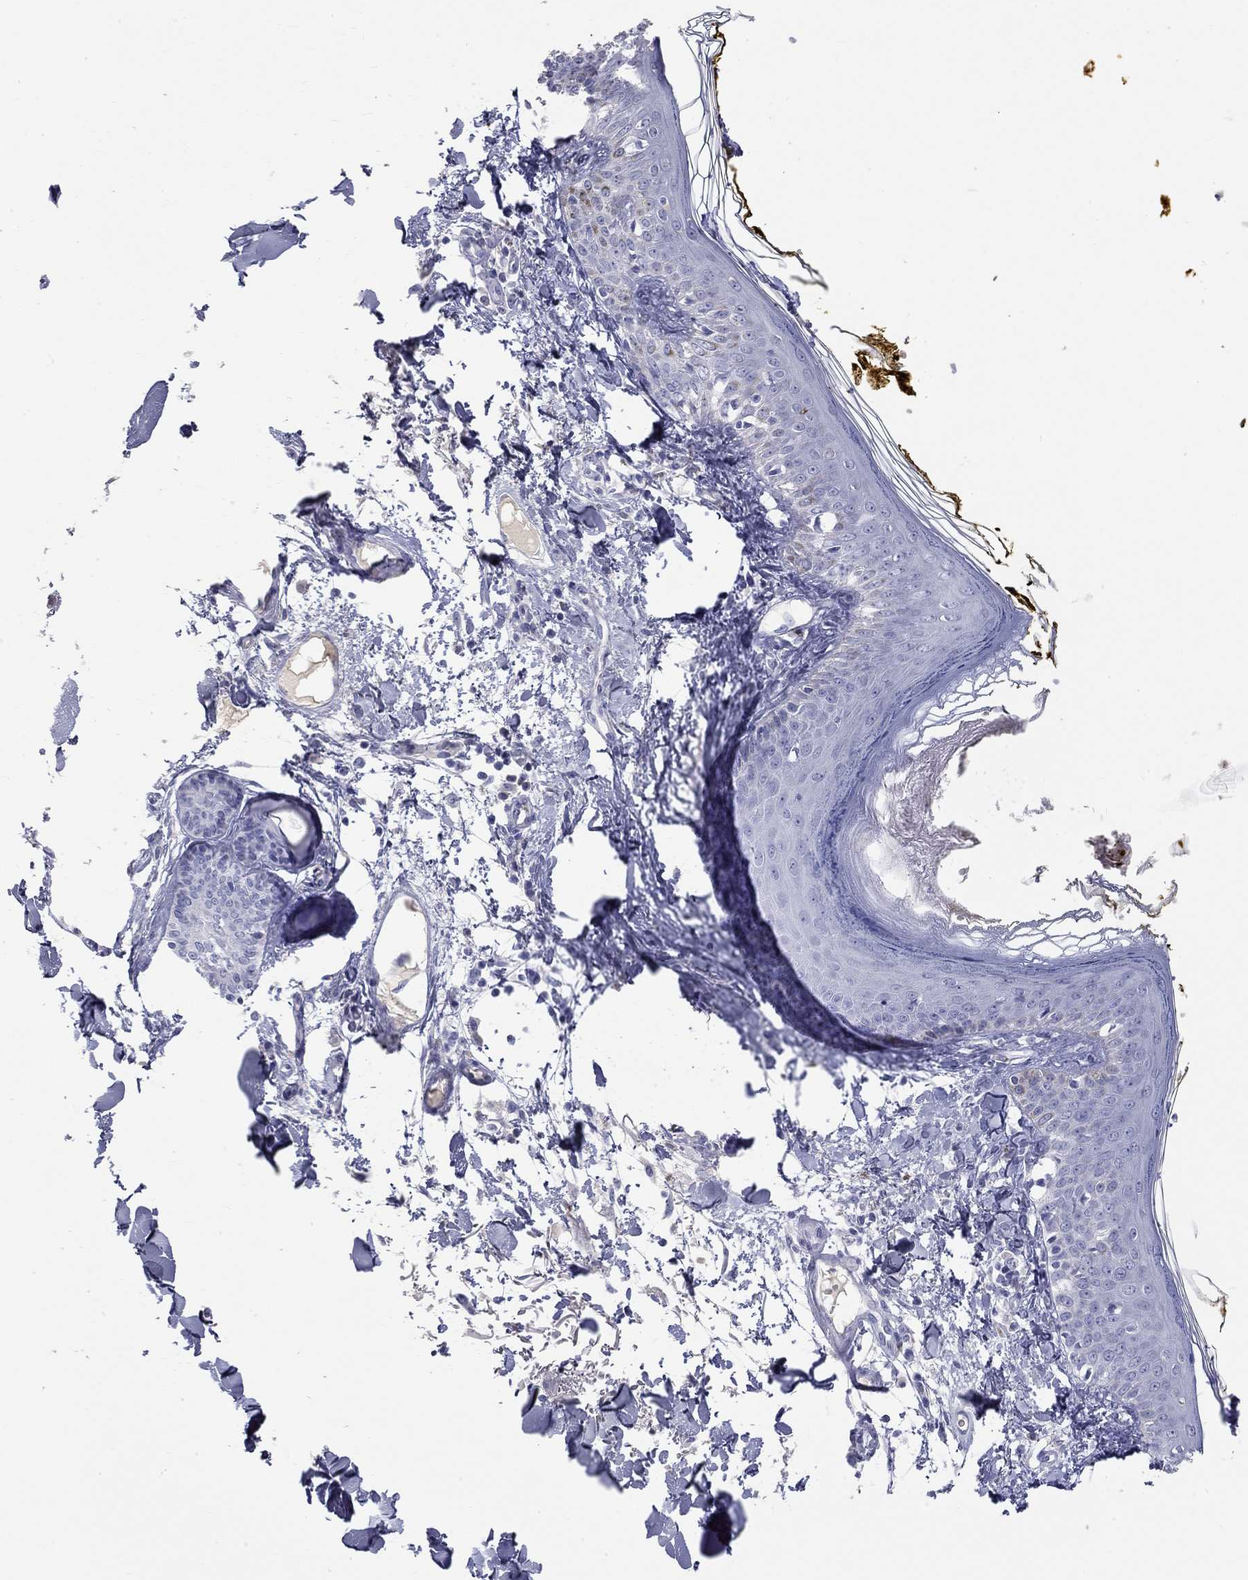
{"staining": {"intensity": "negative", "quantity": "none", "location": "none"}, "tissue": "skin", "cell_type": "Fibroblasts", "image_type": "normal", "snomed": [{"axis": "morphology", "description": "Normal tissue, NOS"}, {"axis": "topography", "description": "Skin"}], "caption": "Immunohistochemistry of unremarkable skin displays no expression in fibroblasts.", "gene": "PHOX2B", "patient": {"sex": "male", "age": 76}}